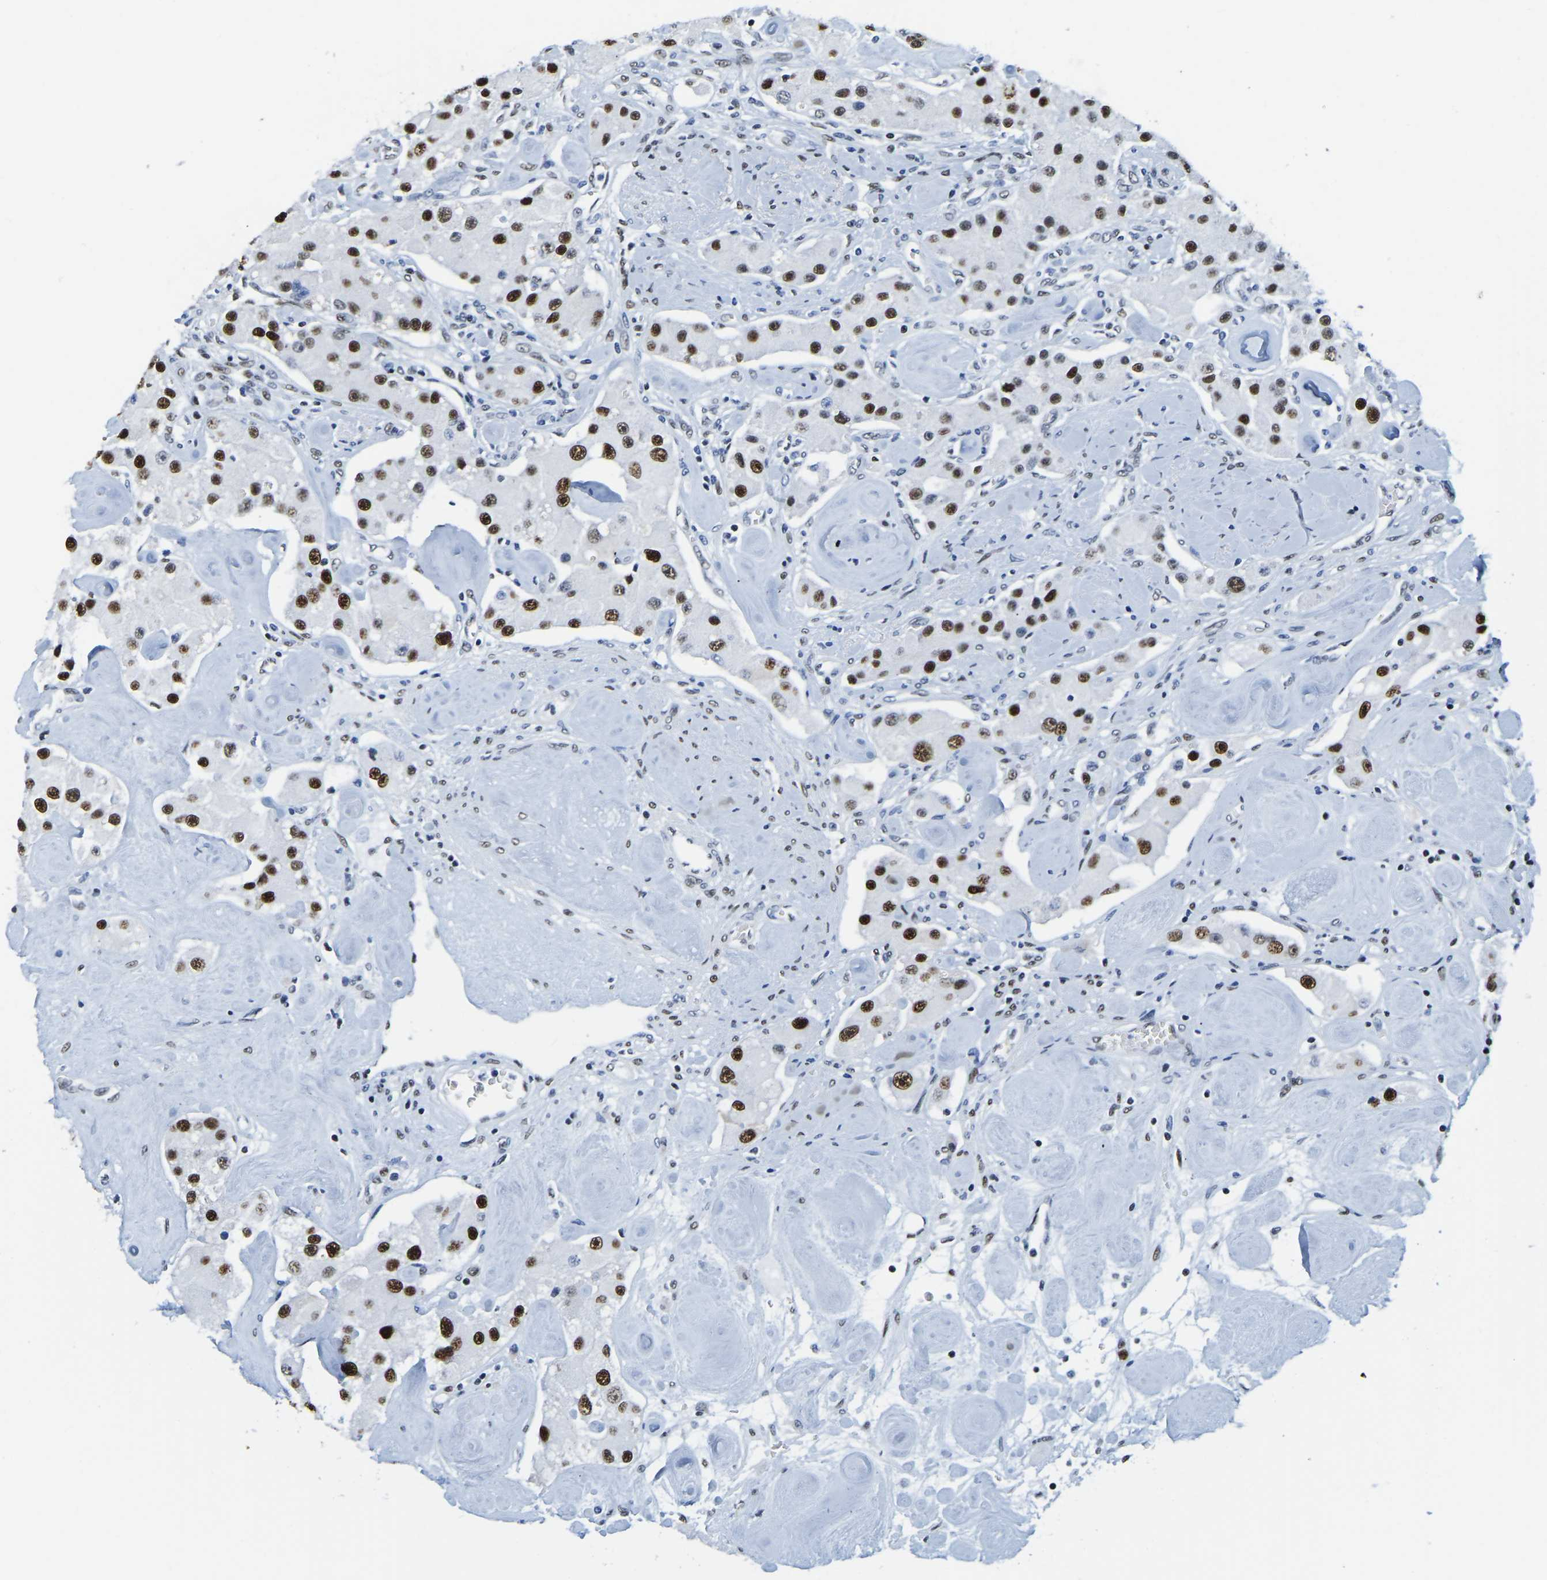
{"staining": {"intensity": "strong", "quantity": ">75%", "location": "nuclear"}, "tissue": "carcinoid", "cell_type": "Tumor cells", "image_type": "cancer", "snomed": [{"axis": "morphology", "description": "Carcinoid, malignant, NOS"}, {"axis": "topography", "description": "Pancreas"}], "caption": "Immunohistochemistry (IHC) (DAB) staining of human malignant carcinoid exhibits strong nuclear protein expression in approximately >75% of tumor cells. (brown staining indicates protein expression, while blue staining denotes nuclei).", "gene": "UBA1", "patient": {"sex": "male", "age": 41}}